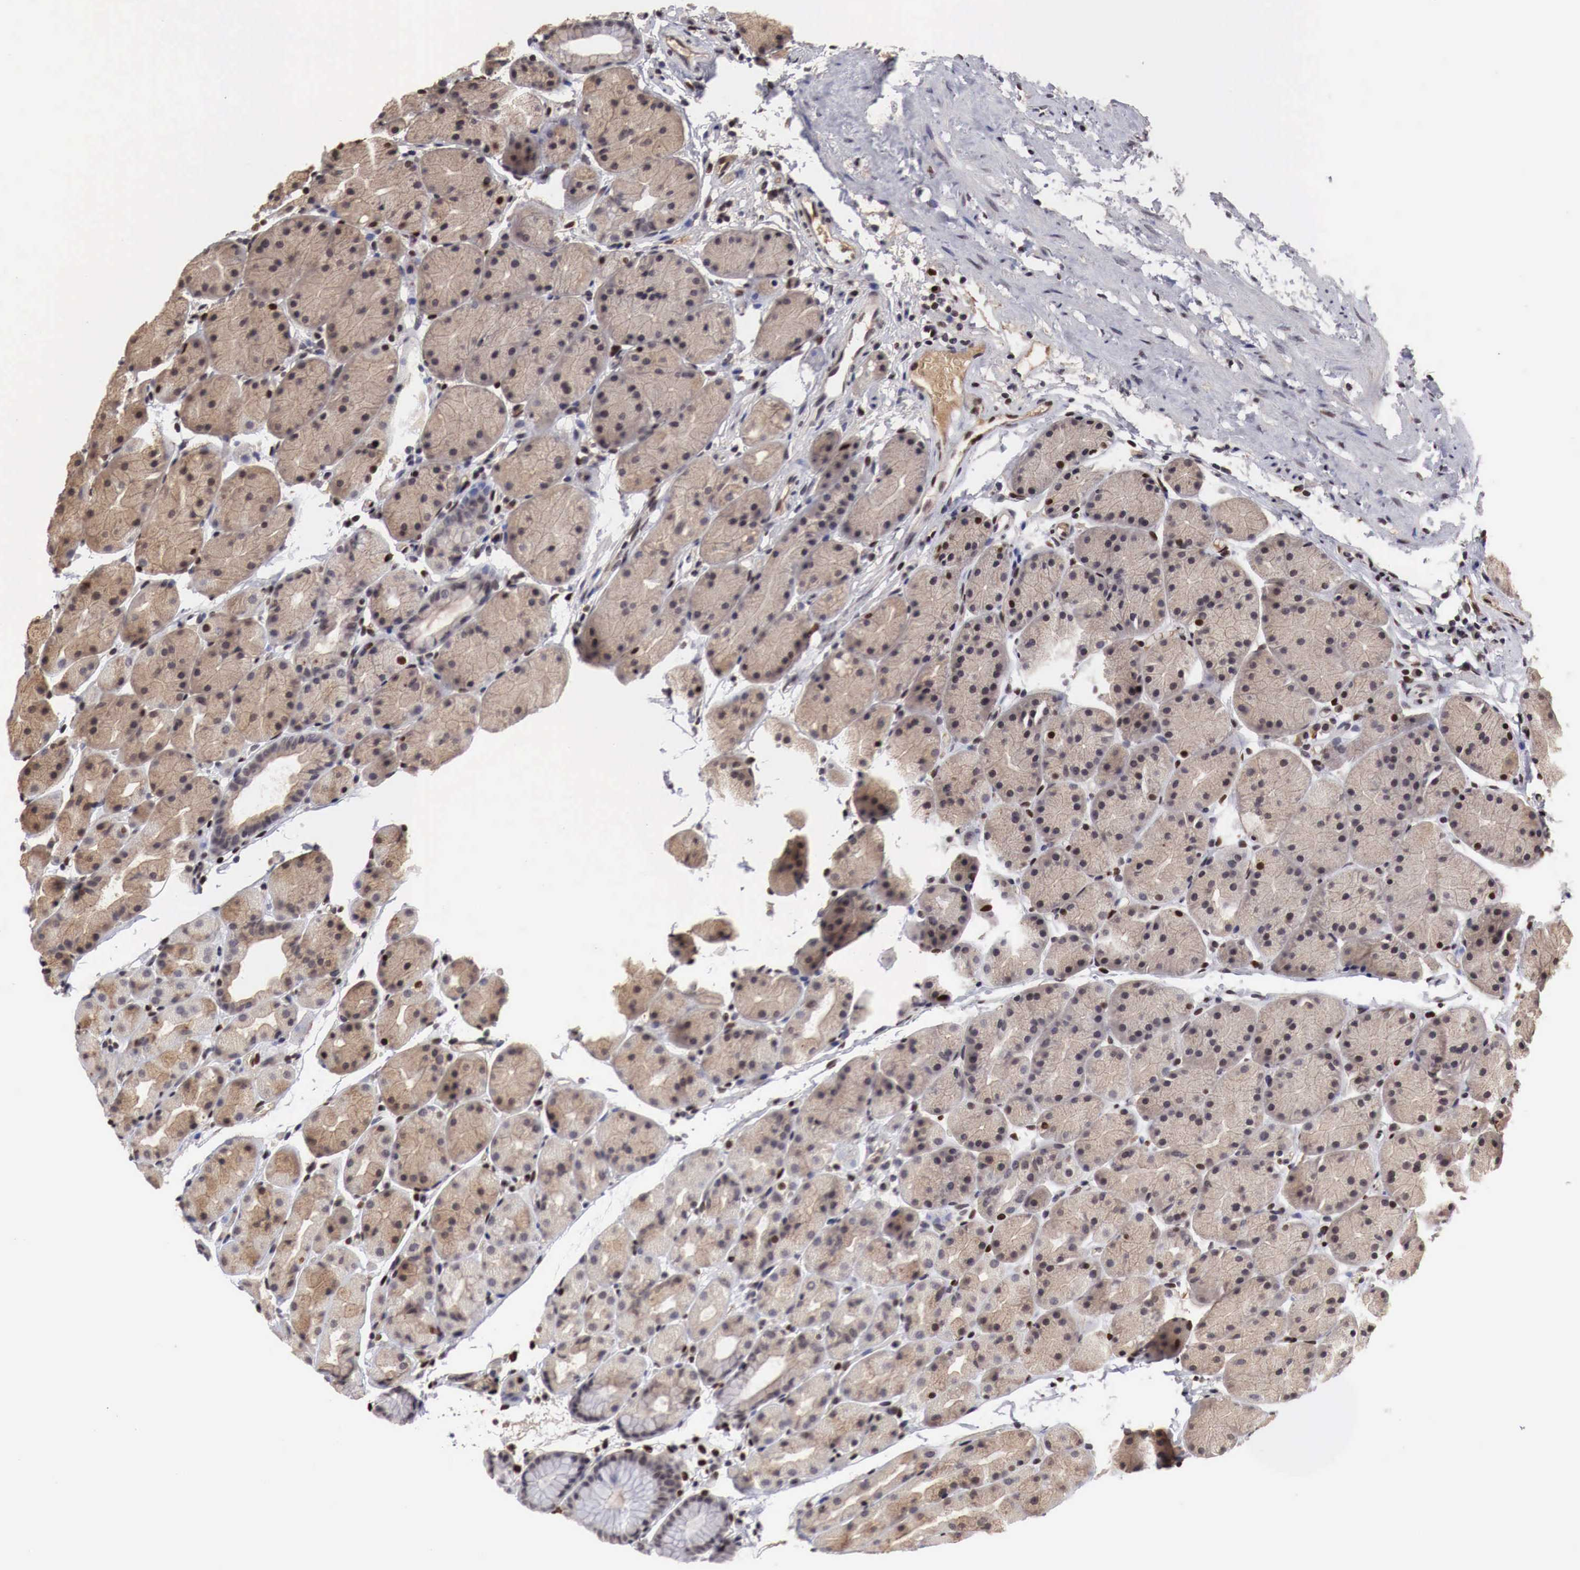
{"staining": {"intensity": "moderate", "quantity": ">75%", "location": "cytoplasmic/membranous,nuclear"}, "tissue": "stomach", "cell_type": "Glandular cells", "image_type": "normal", "snomed": [{"axis": "morphology", "description": "Adenocarcinoma, NOS"}, {"axis": "topography", "description": "Stomach, upper"}], "caption": "The photomicrograph shows immunohistochemical staining of unremarkable stomach. There is moderate cytoplasmic/membranous,nuclear positivity is seen in approximately >75% of glandular cells. (DAB (3,3'-diaminobenzidine) IHC, brown staining for protein, blue staining for nuclei).", "gene": "DACH2", "patient": {"sex": "male", "age": 47}}